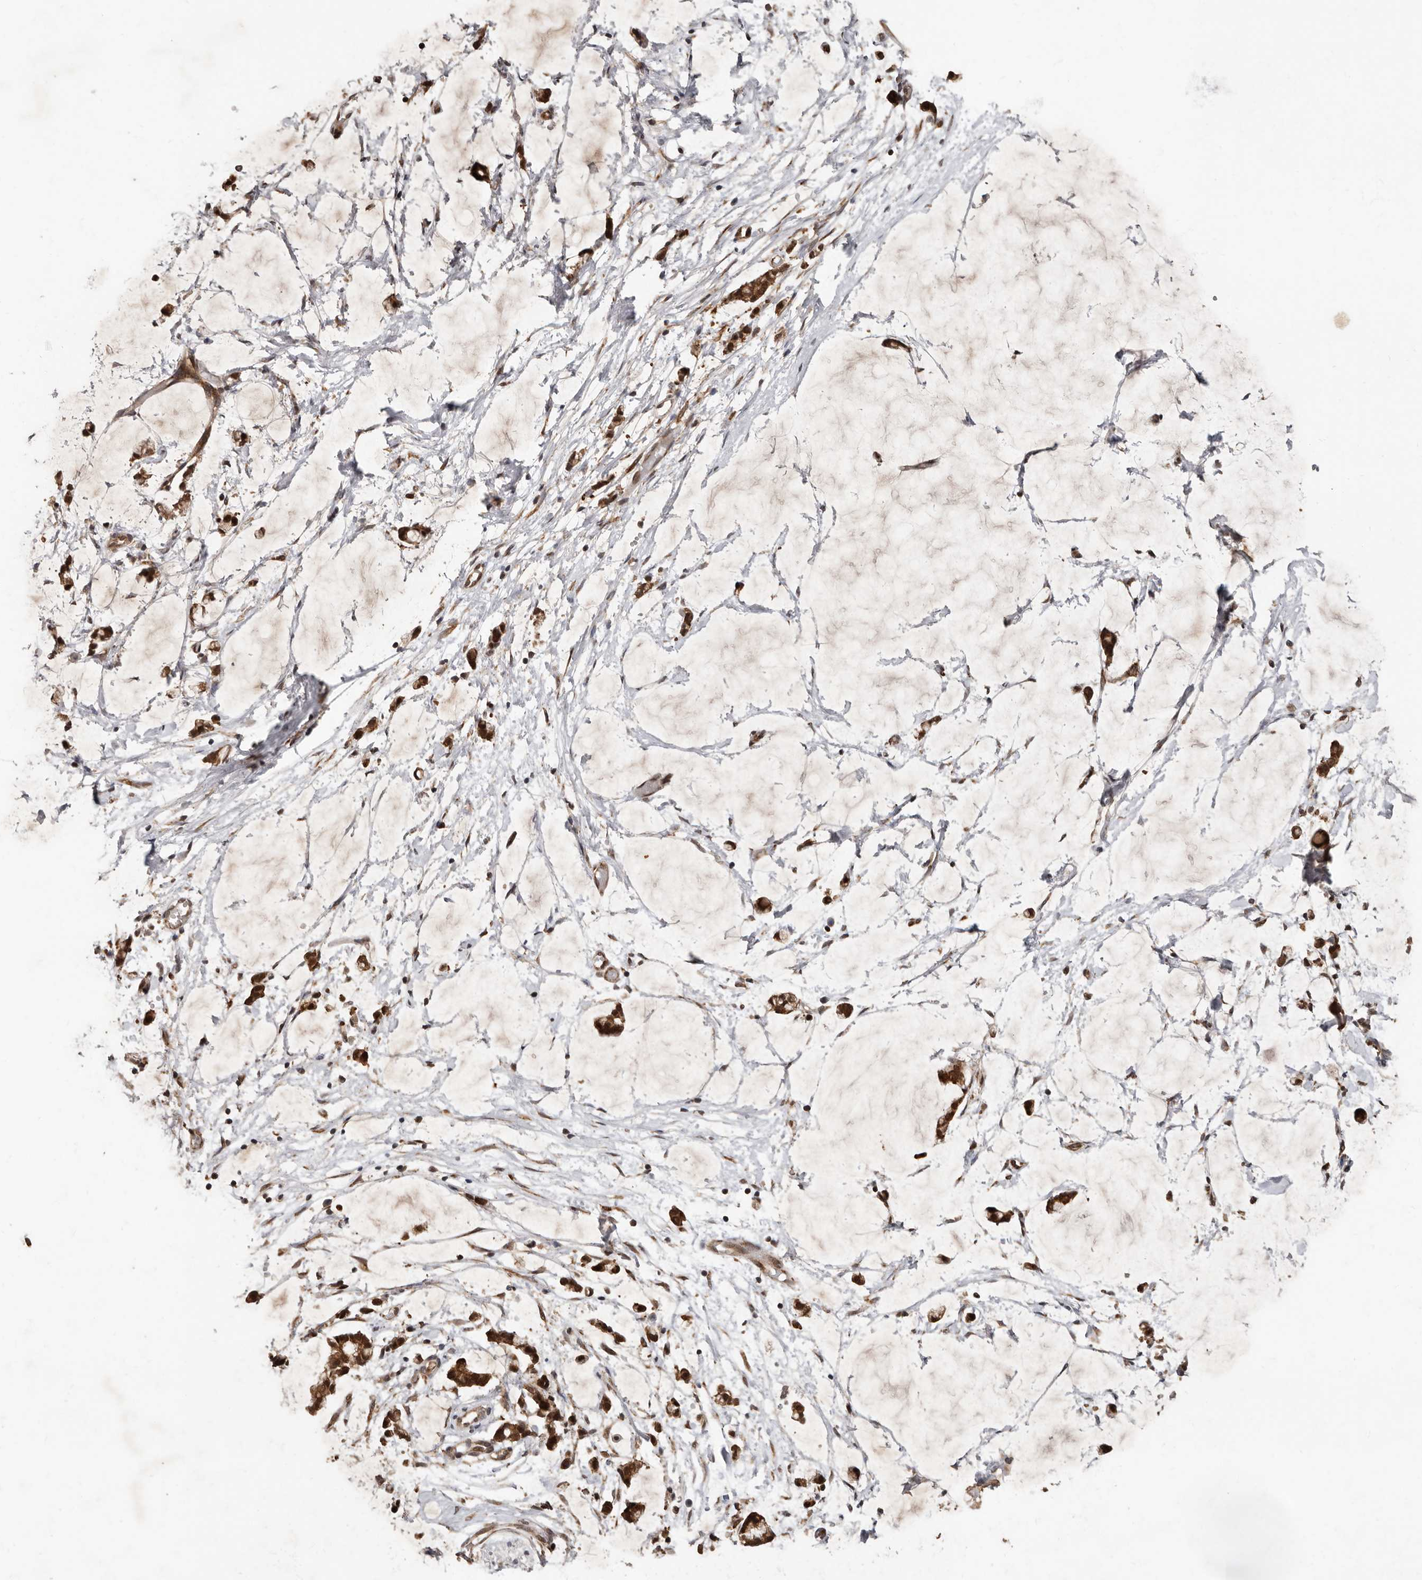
{"staining": {"intensity": "negative", "quantity": "none", "location": "none"}, "tissue": "adipose tissue", "cell_type": "Adipocytes", "image_type": "normal", "snomed": [{"axis": "morphology", "description": "Normal tissue, NOS"}, {"axis": "morphology", "description": "Adenocarcinoma, NOS"}, {"axis": "topography", "description": "Smooth muscle"}, {"axis": "topography", "description": "Colon"}], "caption": "Immunohistochemical staining of normal human adipose tissue reveals no significant positivity in adipocytes. (Brightfield microscopy of DAB immunohistochemistry at high magnification).", "gene": "LRGUK", "patient": {"sex": "male", "age": 14}}